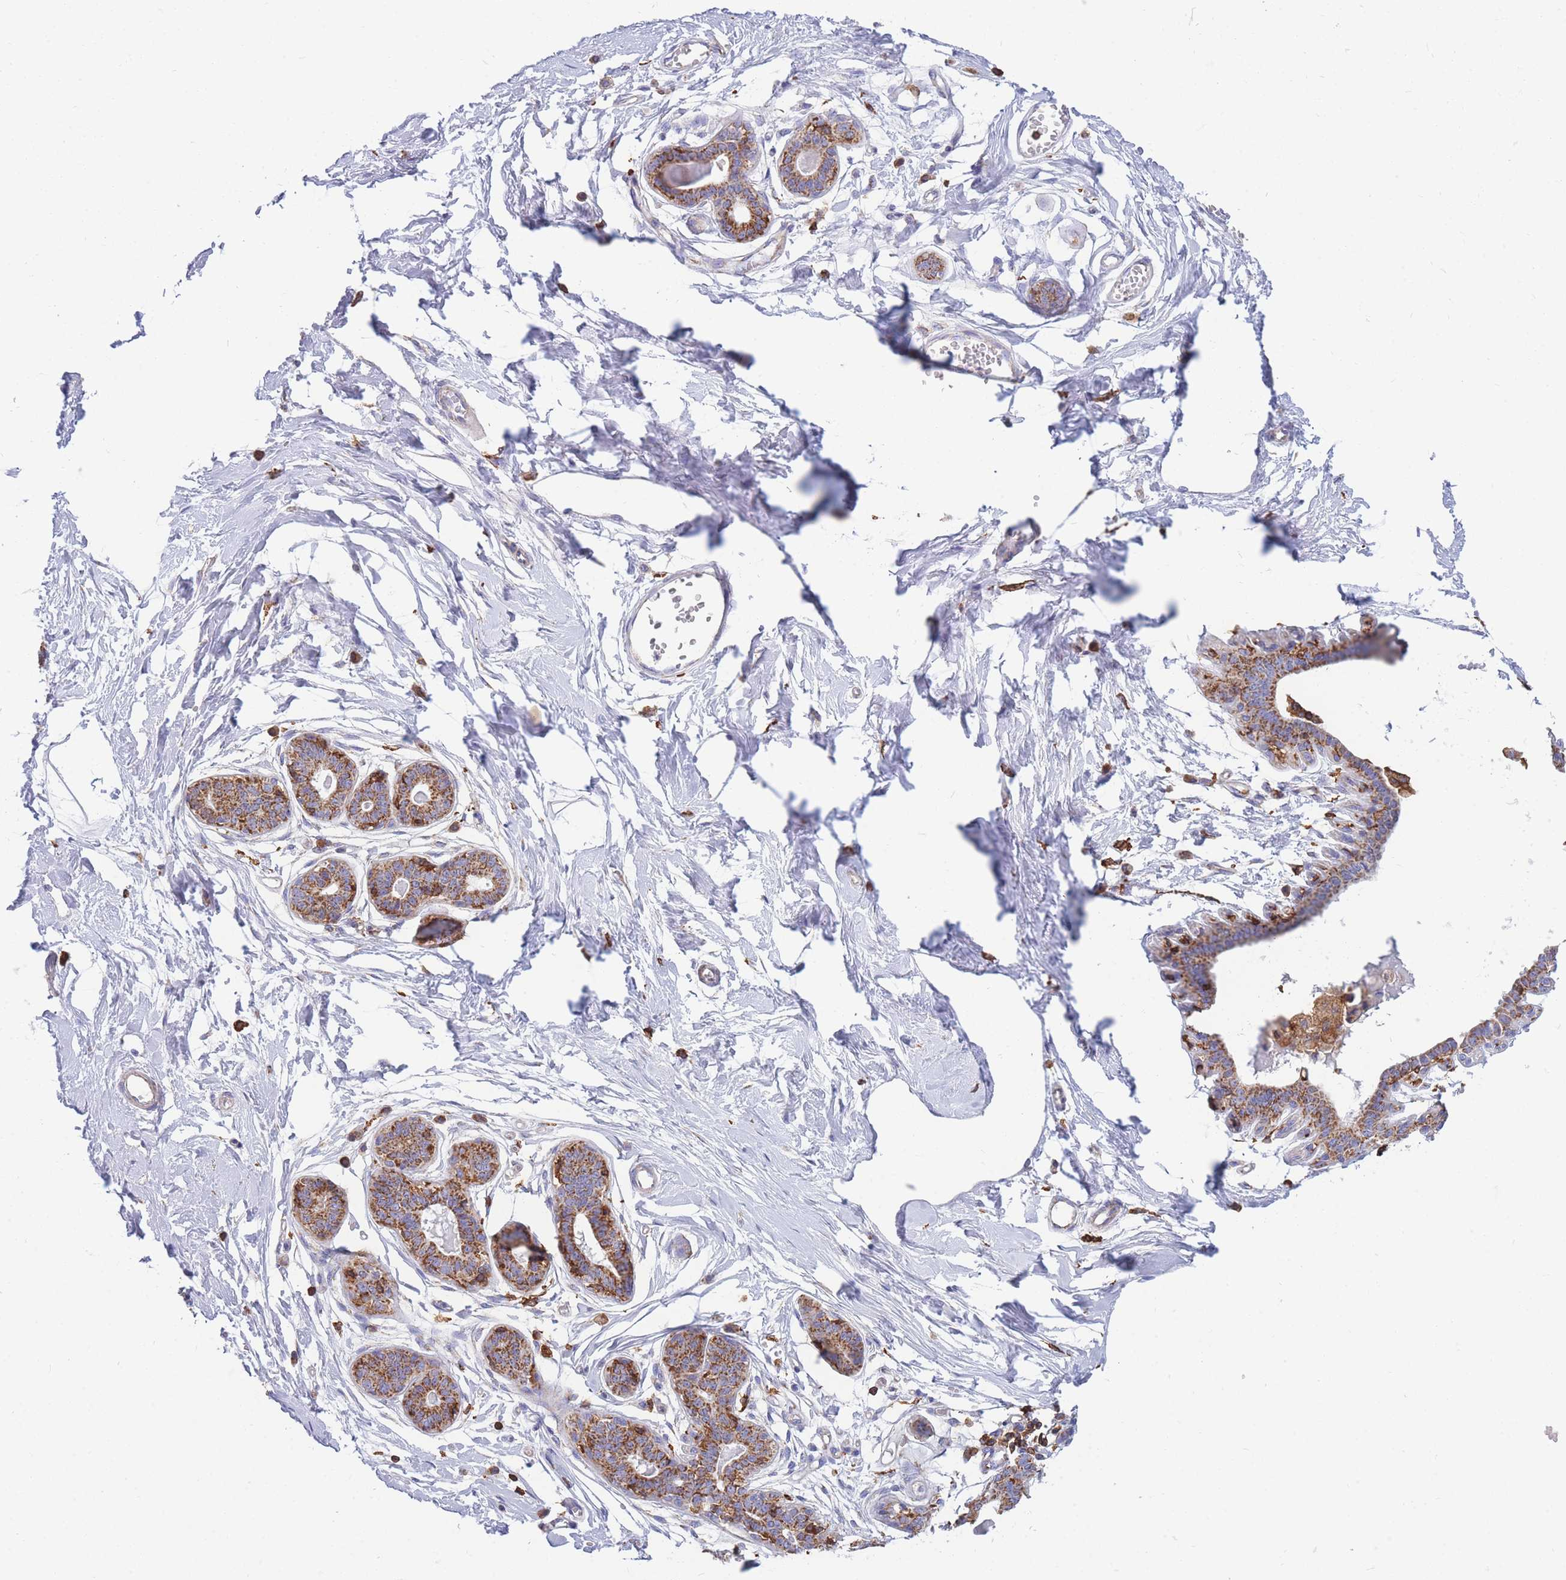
{"staining": {"intensity": "negative", "quantity": "none", "location": "none"}, "tissue": "breast", "cell_type": "Adipocytes", "image_type": "normal", "snomed": [{"axis": "morphology", "description": "Normal tissue, NOS"}, {"axis": "topography", "description": "Breast"}], "caption": "Immunohistochemical staining of unremarkable human breast shows no significant staining in adipocytes.", "gene": "MRPL54", "patient": {"sex": "female", "age": 45}}